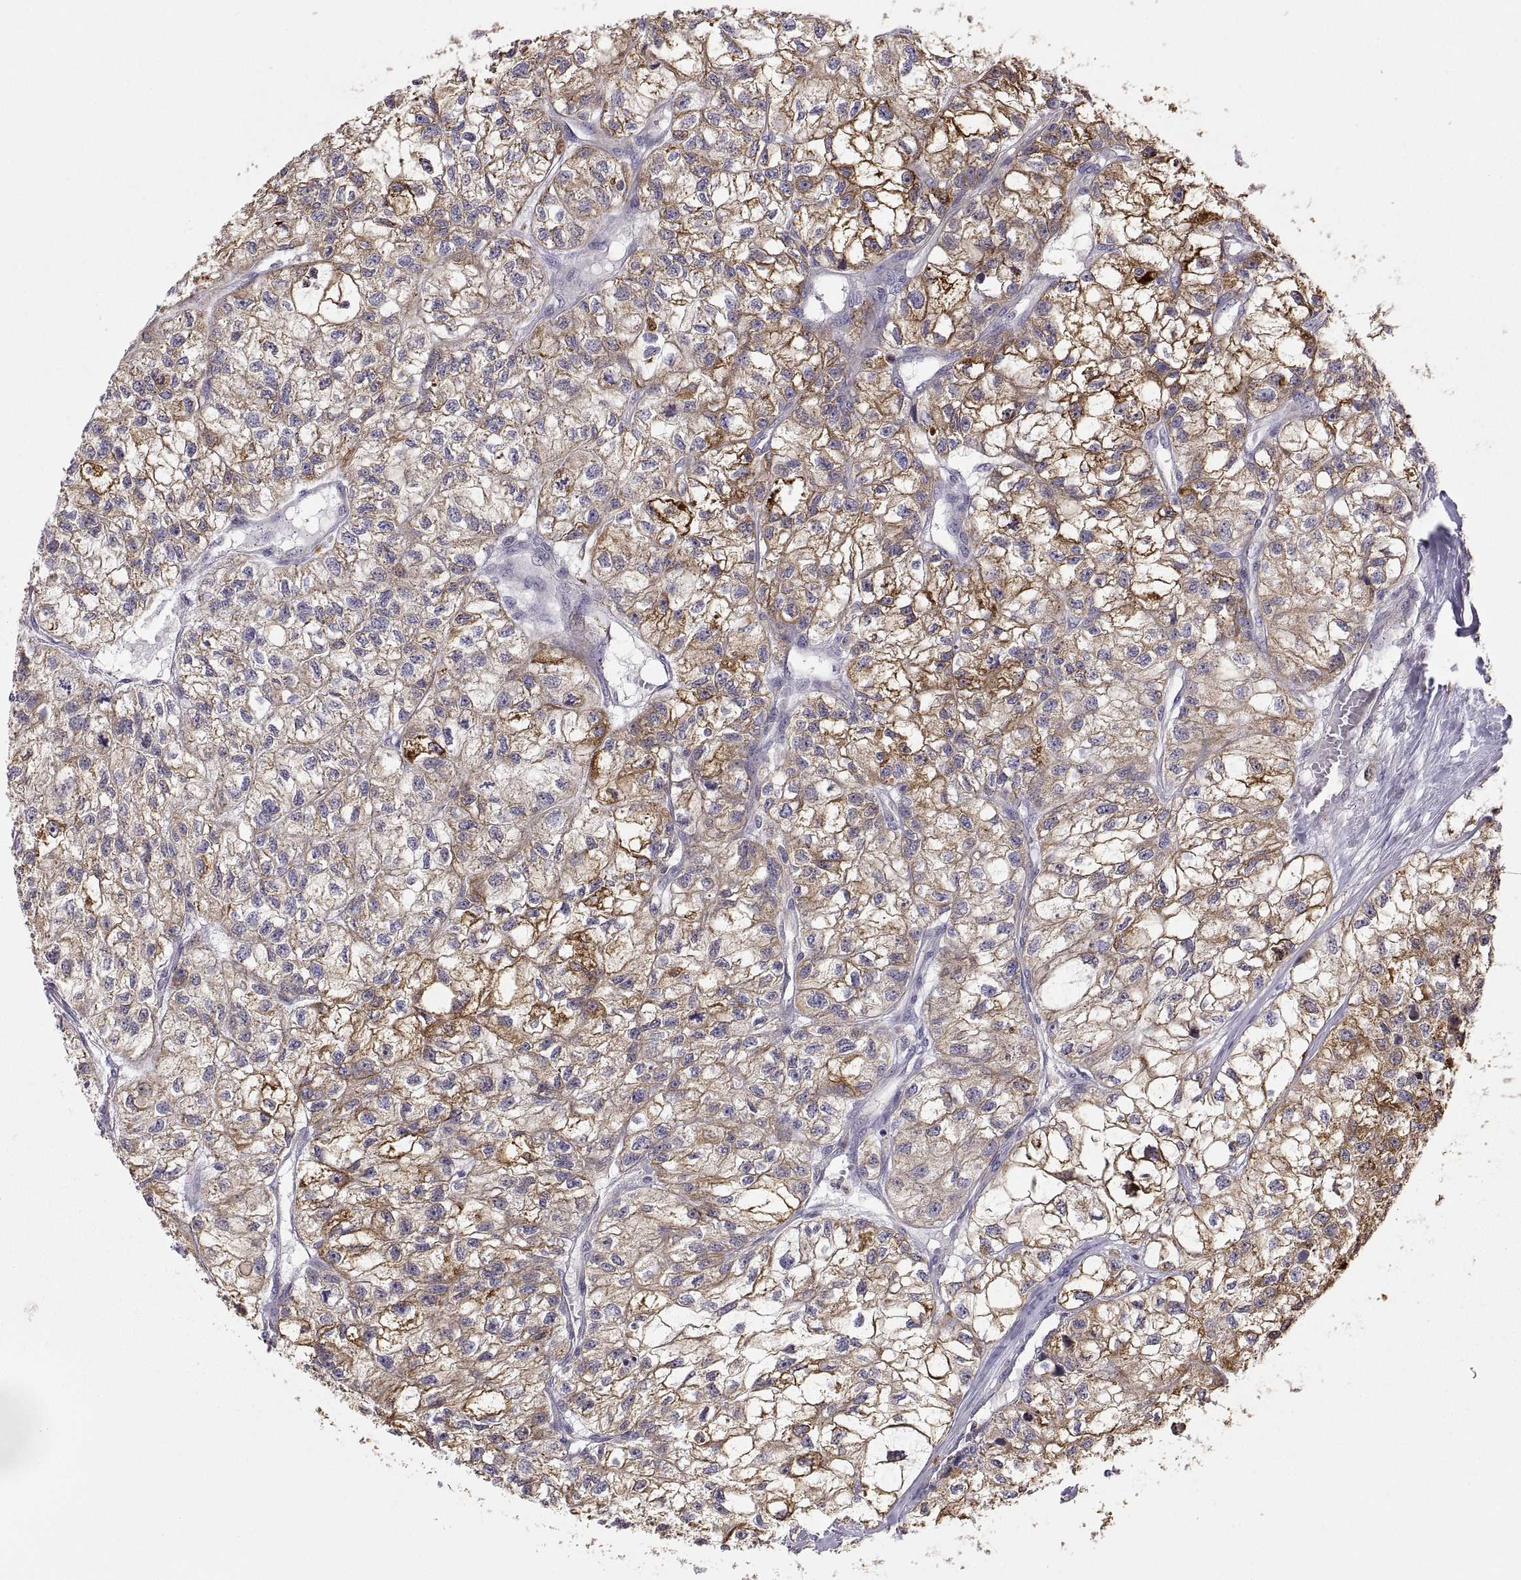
{"staining": {"intensity": "strong", "quantity": "25%-75%", "location": "cytoplasmic/membranous"}, "tissue": "renal cancer", "cell_type": "Tumor cells", "image_type": "cancer", "snomed": [{"axis": "morphology", "description": "Adenocarcinoma, NOS"}, {"axis": "topography", "description": "Kidney"}], "caption": "Tumor cells reveal strong cytoplasmic/membranous positivity in approximately 25%-75% of cells in renal cancer (adenocarcinoma).", "gene": "ERO1A", "patient": {"sex": "male", "age": 56}}